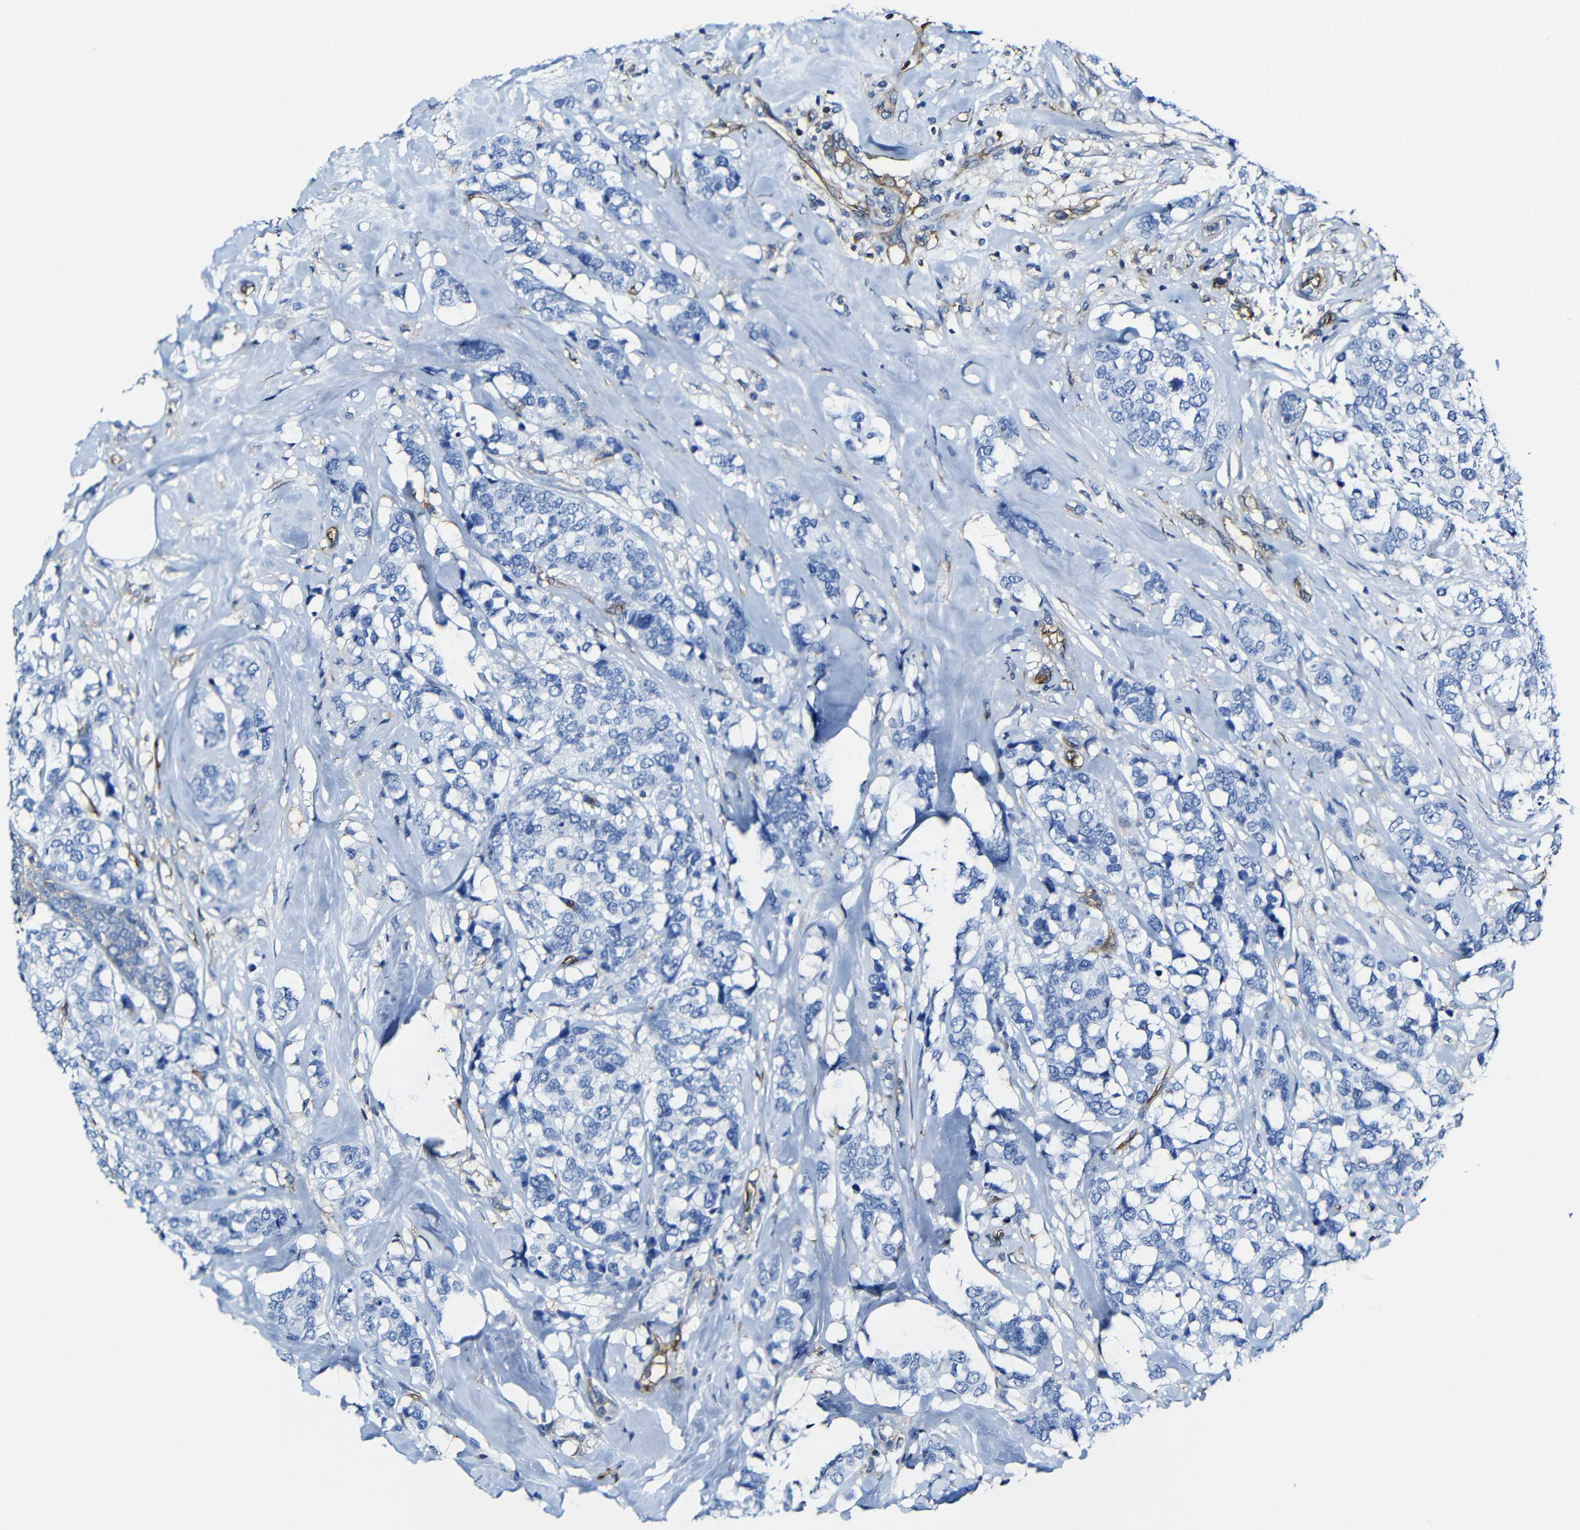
{"staining": {"intensity": "negative", "quantity": "none", "location": "none"}, "tissue": "breast cancer", "cell_type": "Tumor cells", "image_type": "cancer", "snomed": [{"axis": "morphology", "description": "Lobular carcinoma"}, {"axis": "topography", "description": "Breast"}], "caption": "Human breast cancer stained for a protein using immunohistochemistry (IHC) displays no staining in tumor cells.", "gene": "MSN", "patient": {"sex": "female", "age": 59}}